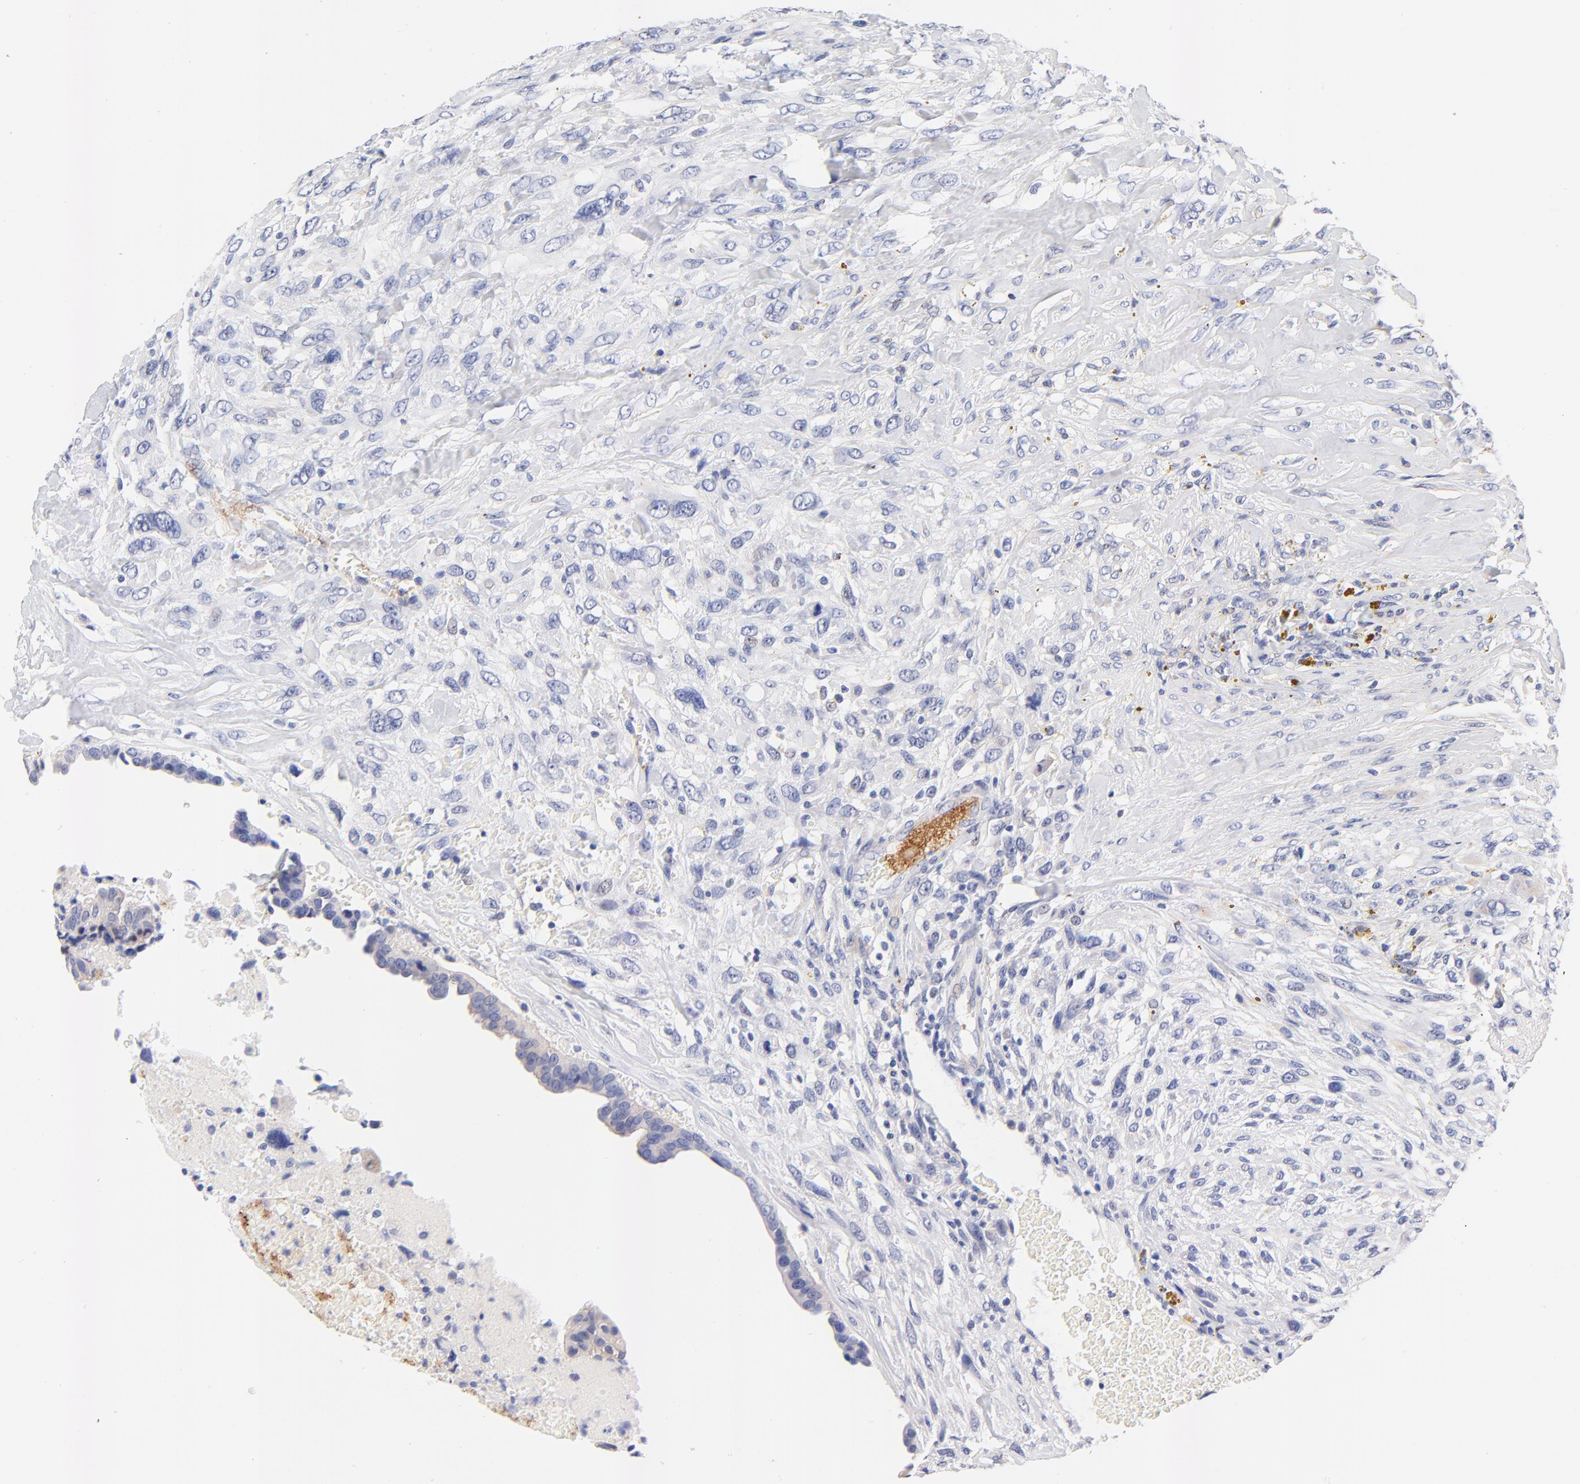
{"staining": {"intensity": "negative", "quantity": "none", "location": "none"}, "tissue": "breast cancer", "cell_type": "Tumor cells", "image_type": "cancer", "snomed": [{"axis": "morphology", "description": "Neoplasm, malignant, NOS"}, {"axis": "topography", "description": "Breast"}], "caption": "Tumor cells show no significant expression in breast cancer.", "gene": "FAM117B", "patient": {"sex": "female", "age": 50}}